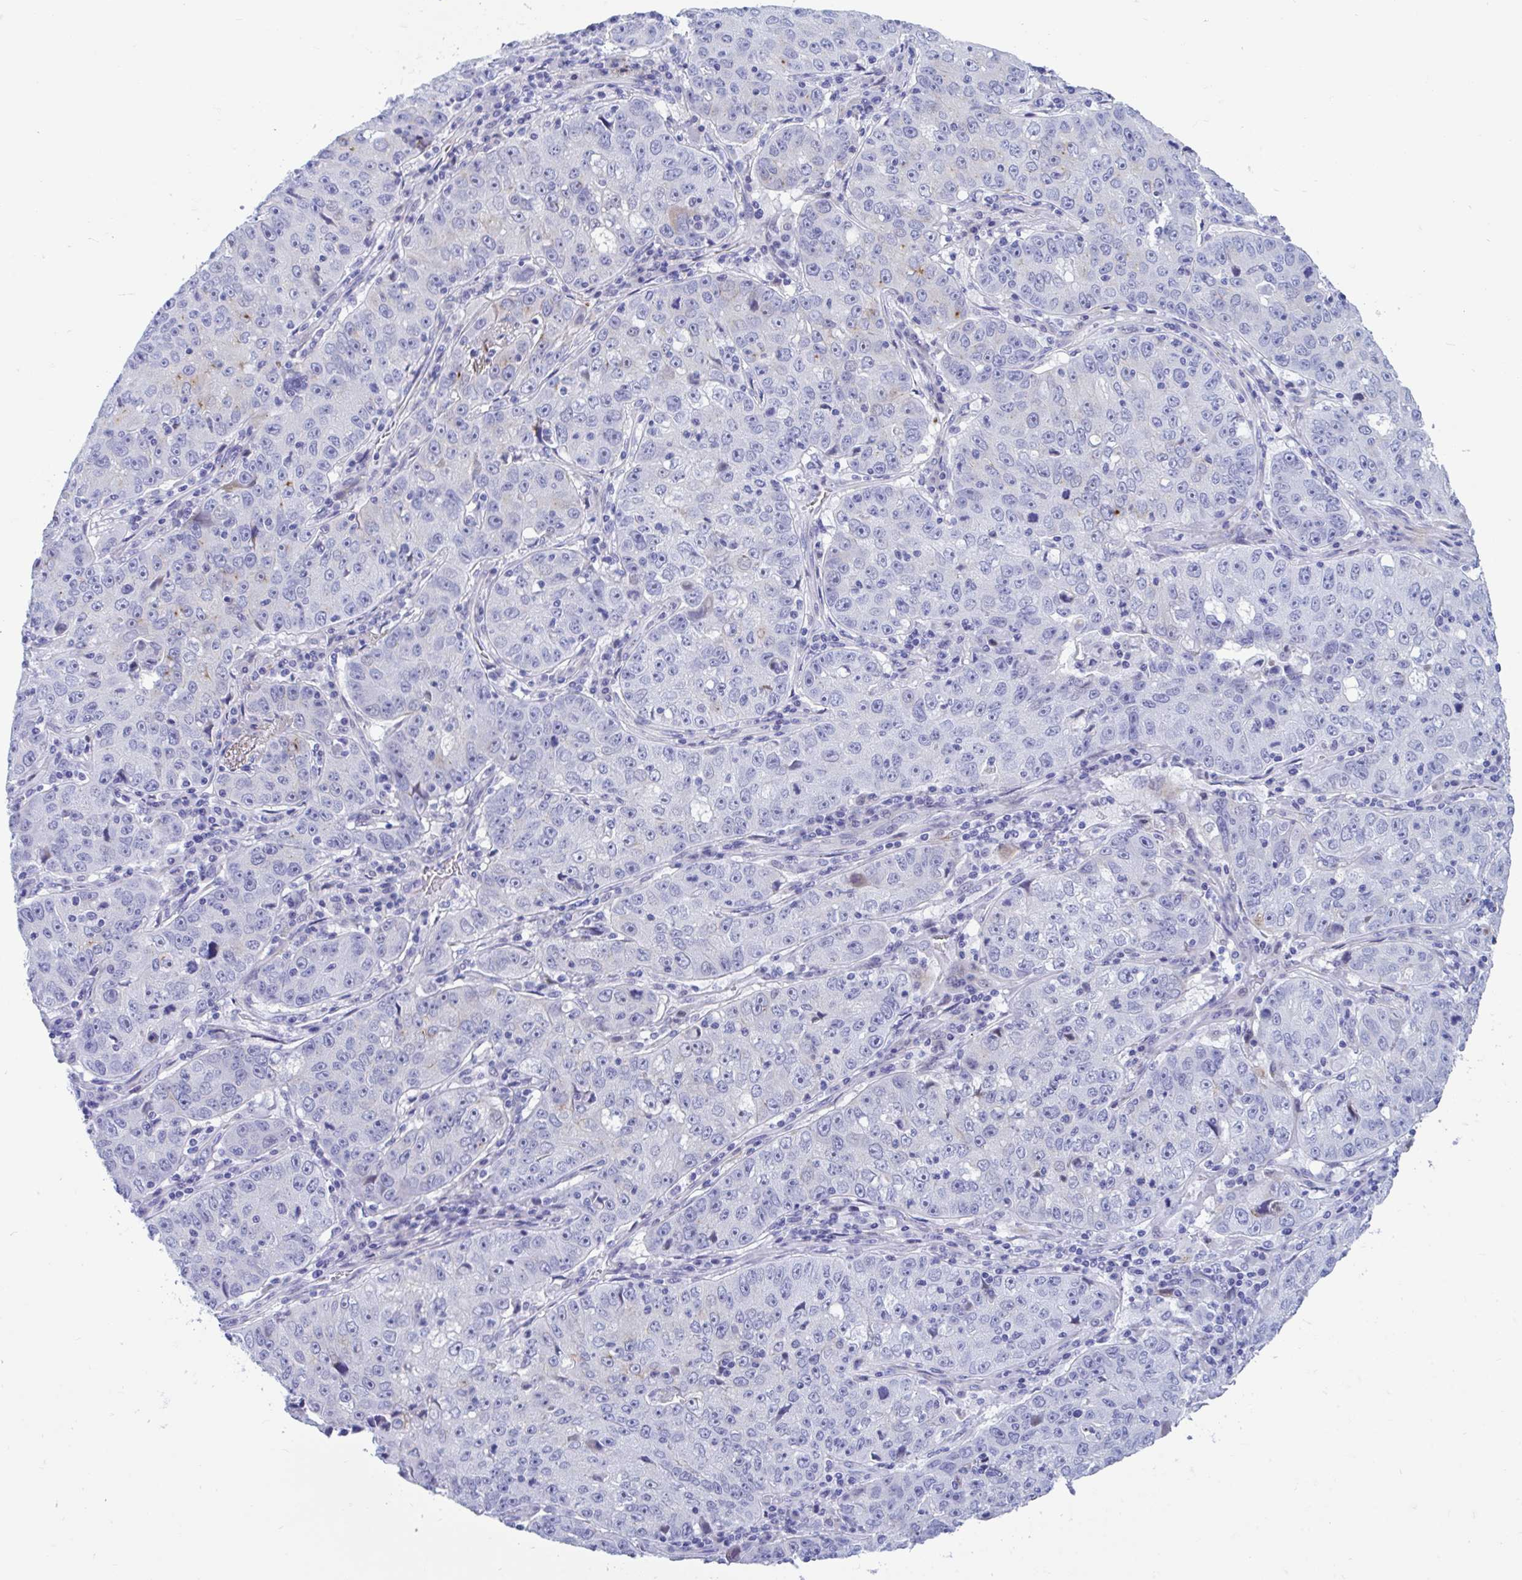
{"staining": {"intensity": "negative", "quantity": "none", "location": "none"}, "tissue": "lung cancer", "cell_type": "Tumor cells", "image_type": "cancer", "snomed": [{"axis": "morphology", "description": "Normal morphology"}, {"axis": "morphology", "description": "Adenocarcinoma, NOS"}, {"axis": "topography", "description": "Lymph node"}, {"axis": "topography", "description": "Lung"}], "caption": "Lung cancer (adenocarcinoma) was stained to show a protein in brown. There is no significant staining in tumor cells.", "gene": "TTC30B", "patient": {"sex": "female", "age": 57}}